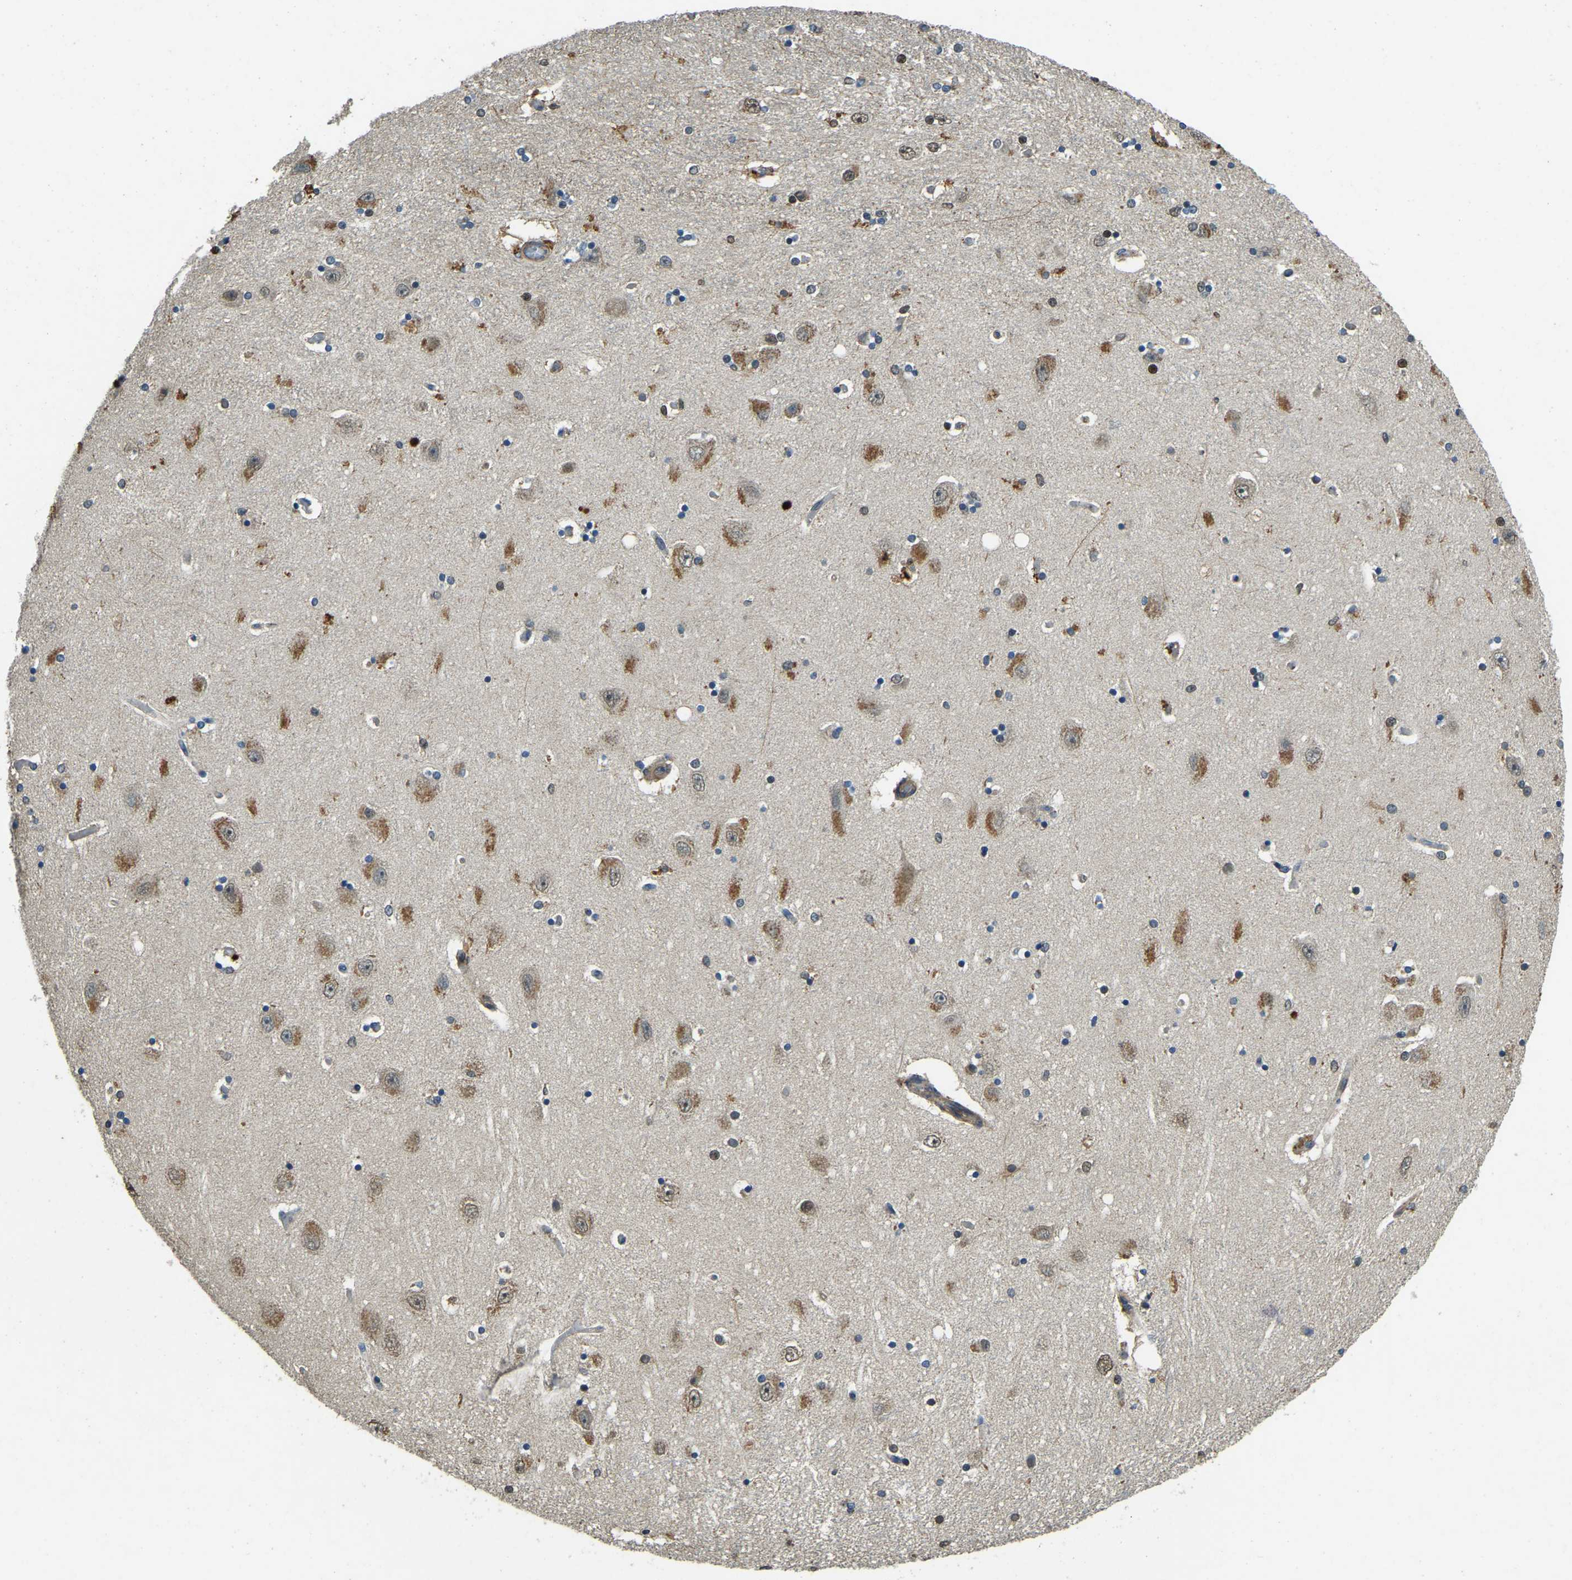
{"staining": {"intensity": "moderate", "quantity": "<25%", "location": "cytoplasmic/membranous"}, "tissue": "hippocampus", "cell_type": "Glial cells", "image_type": "normal", "snomed": [{"axis": "morphology", "description": "Normal tissue, NOS"}, {"axis": "topography", "description": "Hippocampus"}], "caption": "Brown immunohistochemical staining in benign human hippocampus displays moderate cytoplasmic/membranous expression in approximately <25% of glial cells.", "gene": "ATP8B1", "patient": {"sex": "female", "age": 54}}